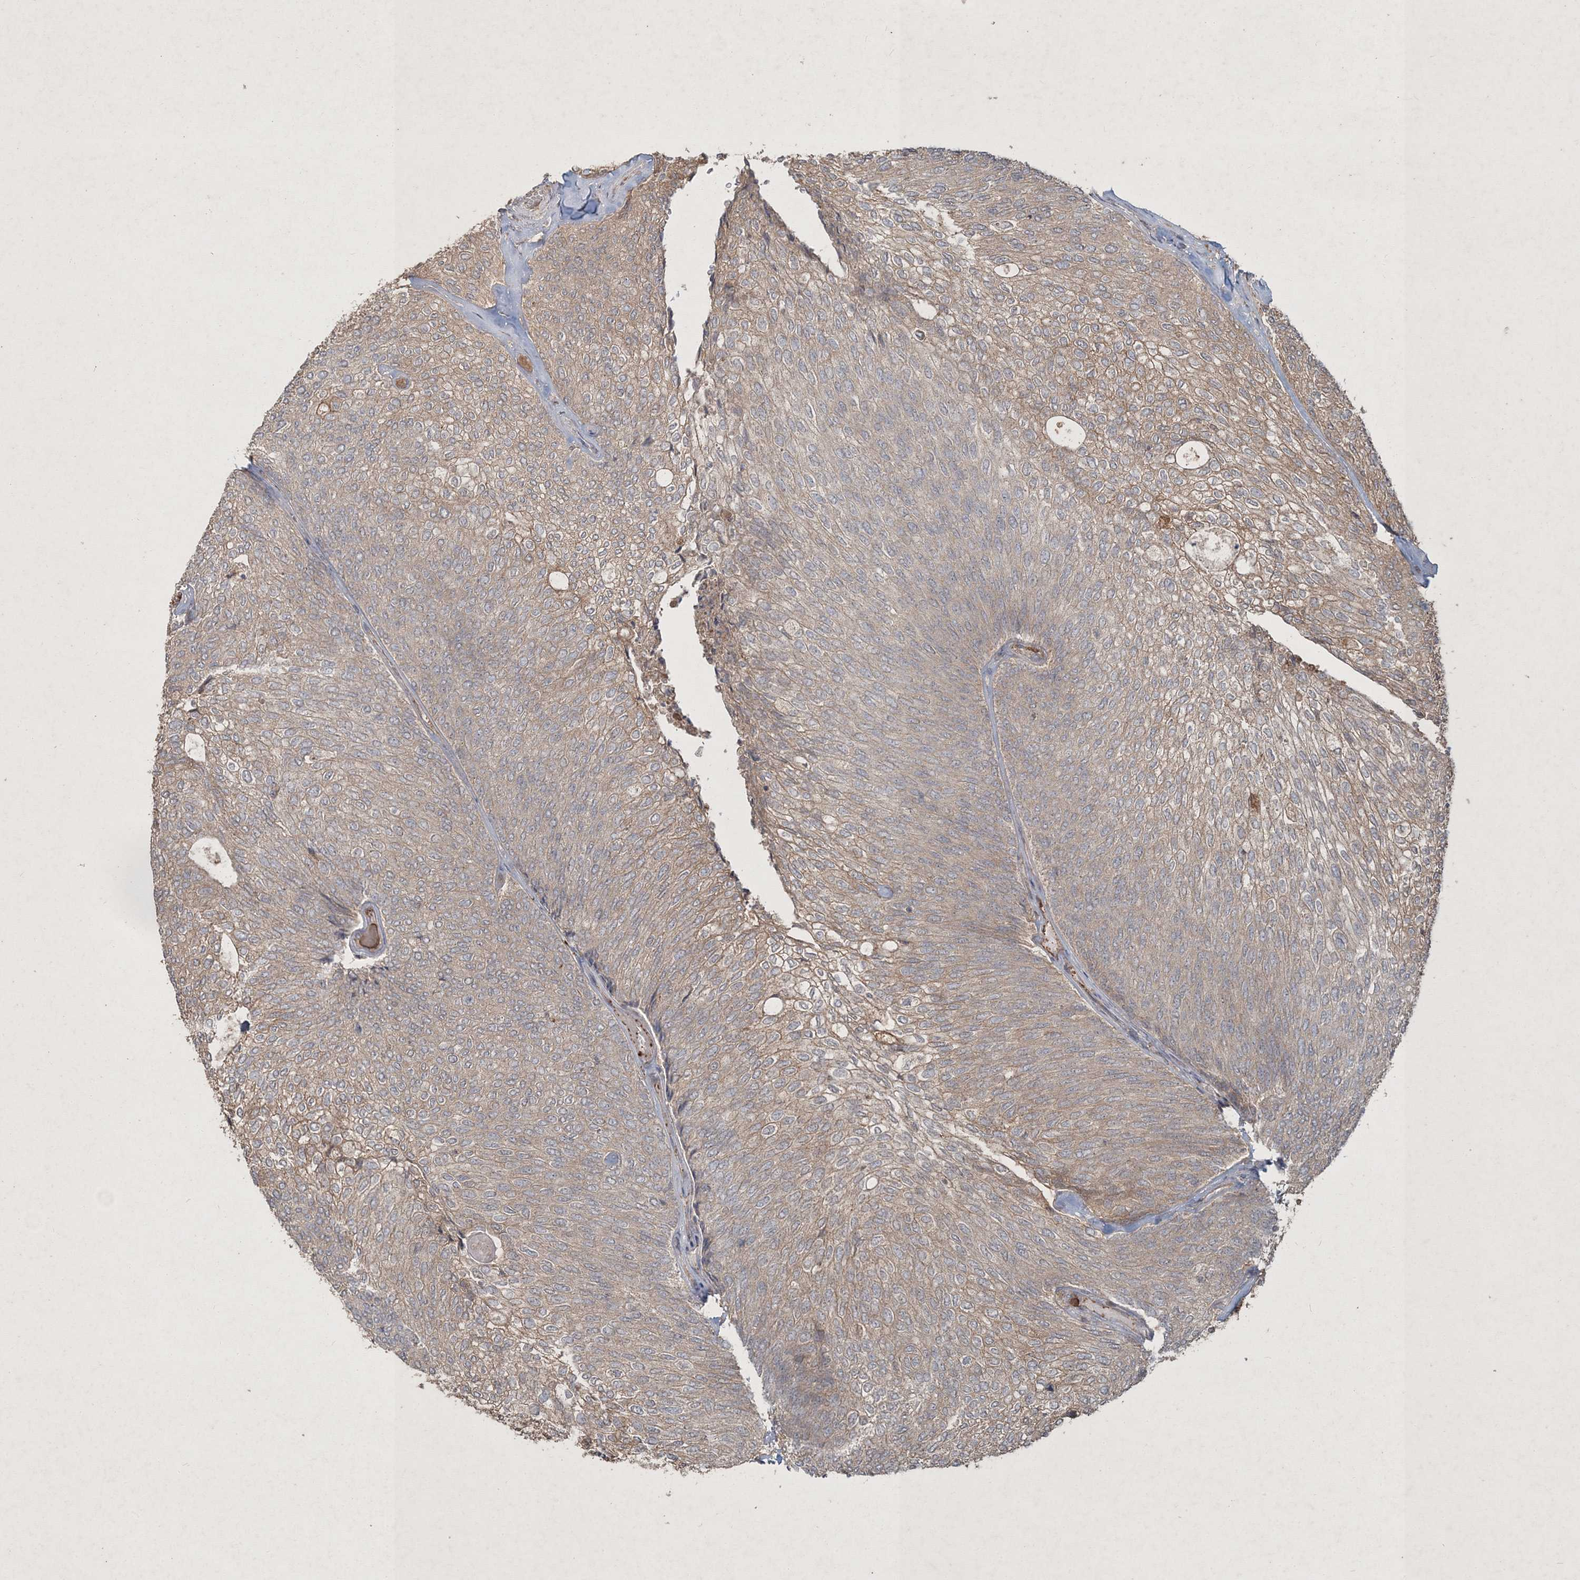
{"staining": {"intensity": "moderate", "quantity": "<25%", "location": "cytoplasmic/membranous"}, "tissue": "urothelial cancer", "cell_type": "Tumor cells", "image_type": "cancer", "snomed": [{"axis": "morphology", "description": "Urothelial carcinoma, Low grade"}, {"axis": "topography", "description": "Urinary bladder"}], "caption": "Low-grade urothelial carcinoma tissue exhibits moderate cytoplasmic/membranous expression in approximately <25% of tumor cells, visualized by immunohistochemistry. The protein of interest is shown in brown color, while the nuclei are stained blue.", "gene": "SPRY1", "patient": {"sex": "female", "age": 79}}